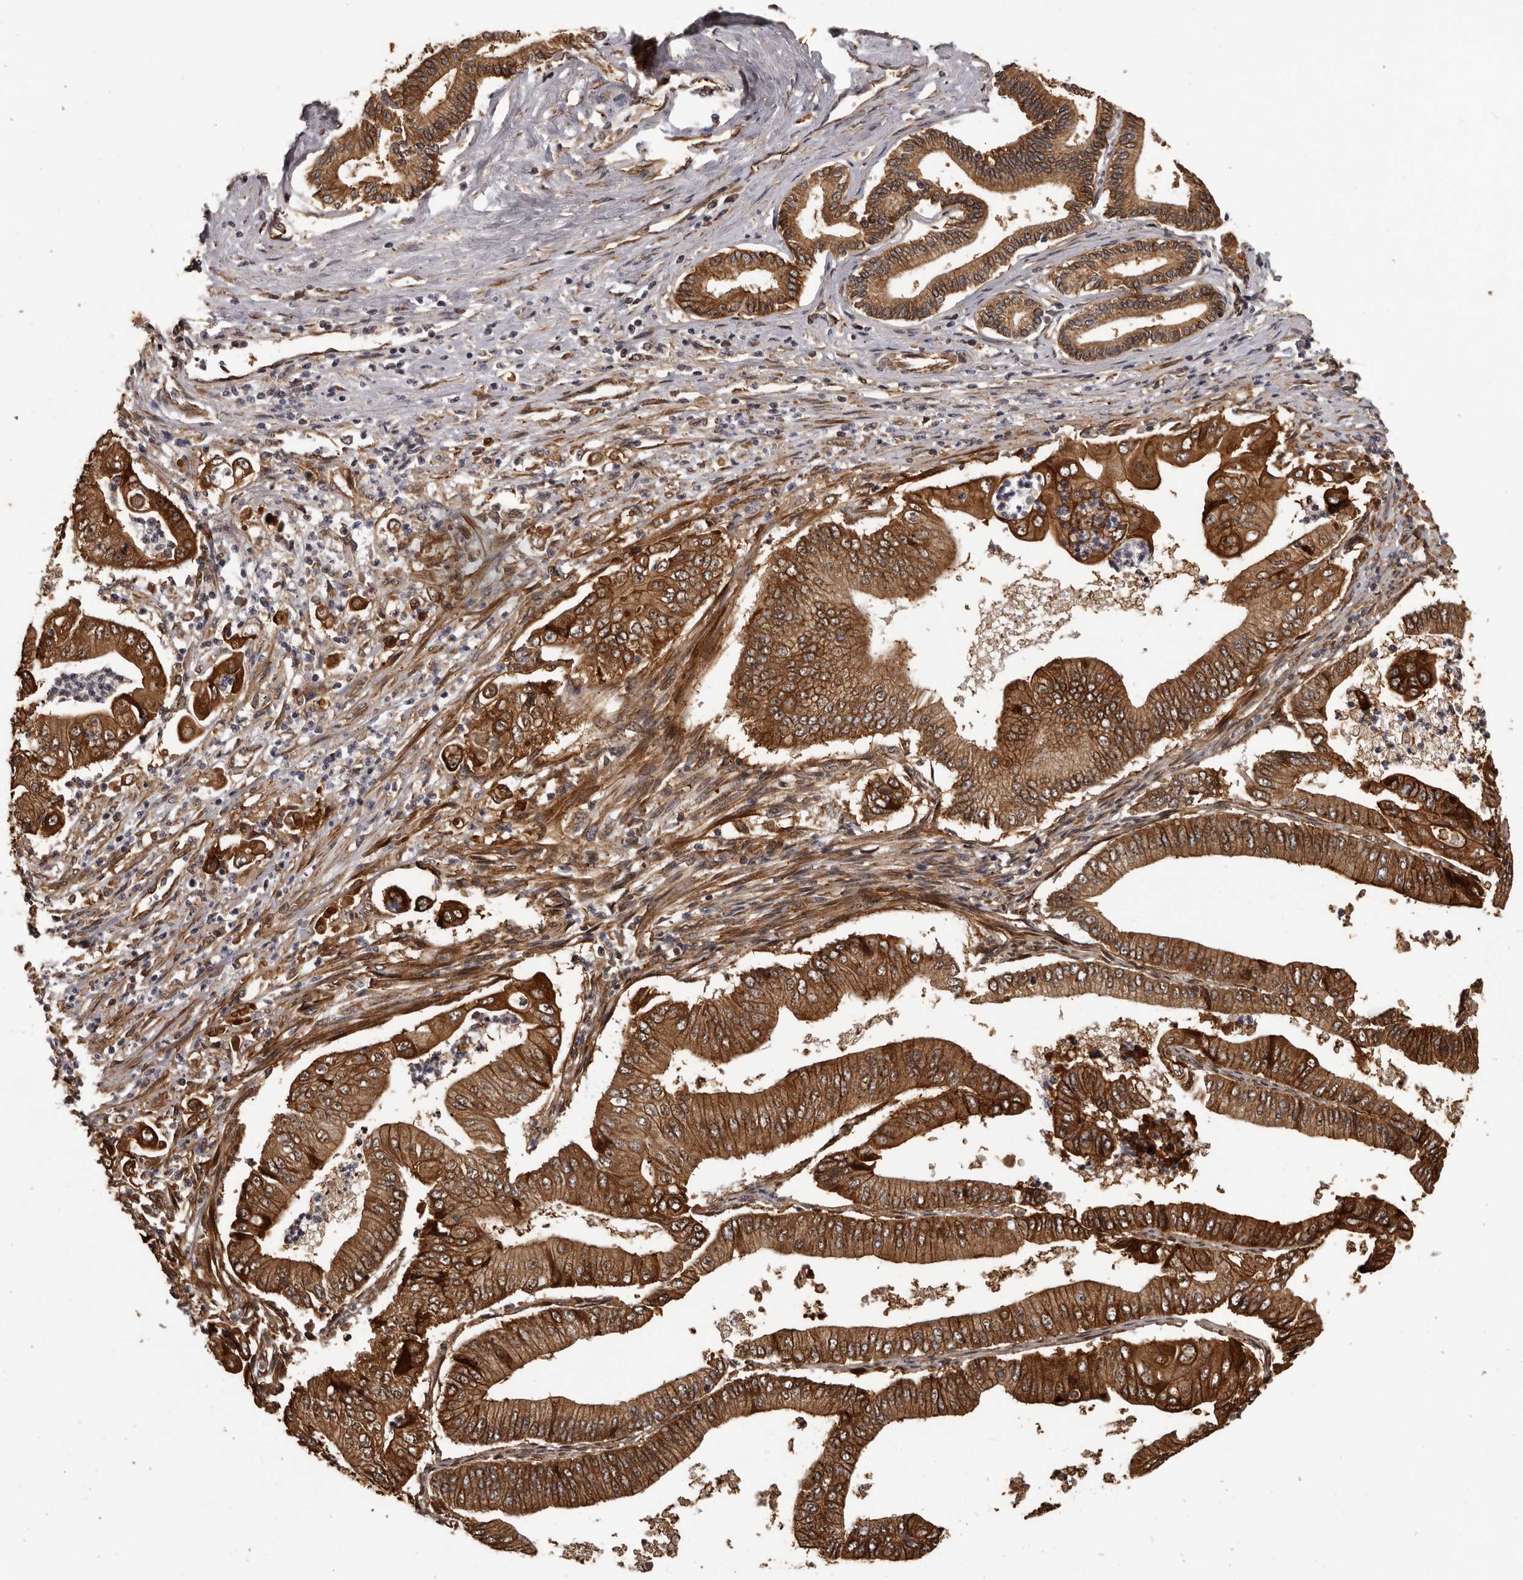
{"staining": {"intensity": "strong", "quantity": ">75%", "location": "cytoplasmic/membranous"}, "tissue": "pancreatic cancer", "cell_type": "Tumor cells", "image_type": "cancer", "snomed": [{"axis": "morphology", "description": "Adenocarcinoma, NOS"}, {"axis": "topography", "description": "Pancreas"}], "caption": "High-power microscopy captured an IHC photomicrograph of adenocarcinoma (pancreatic), revealing strong cytoplasmic/membranous positivity in approximately >75% of tumor cells. Using DAB (brown) and hematoxylin (blue) stains, captured at high magnification using brightfield microscopy.", "gene": "SLITRK6", "patient": {"sex": "female", "age": 77}}